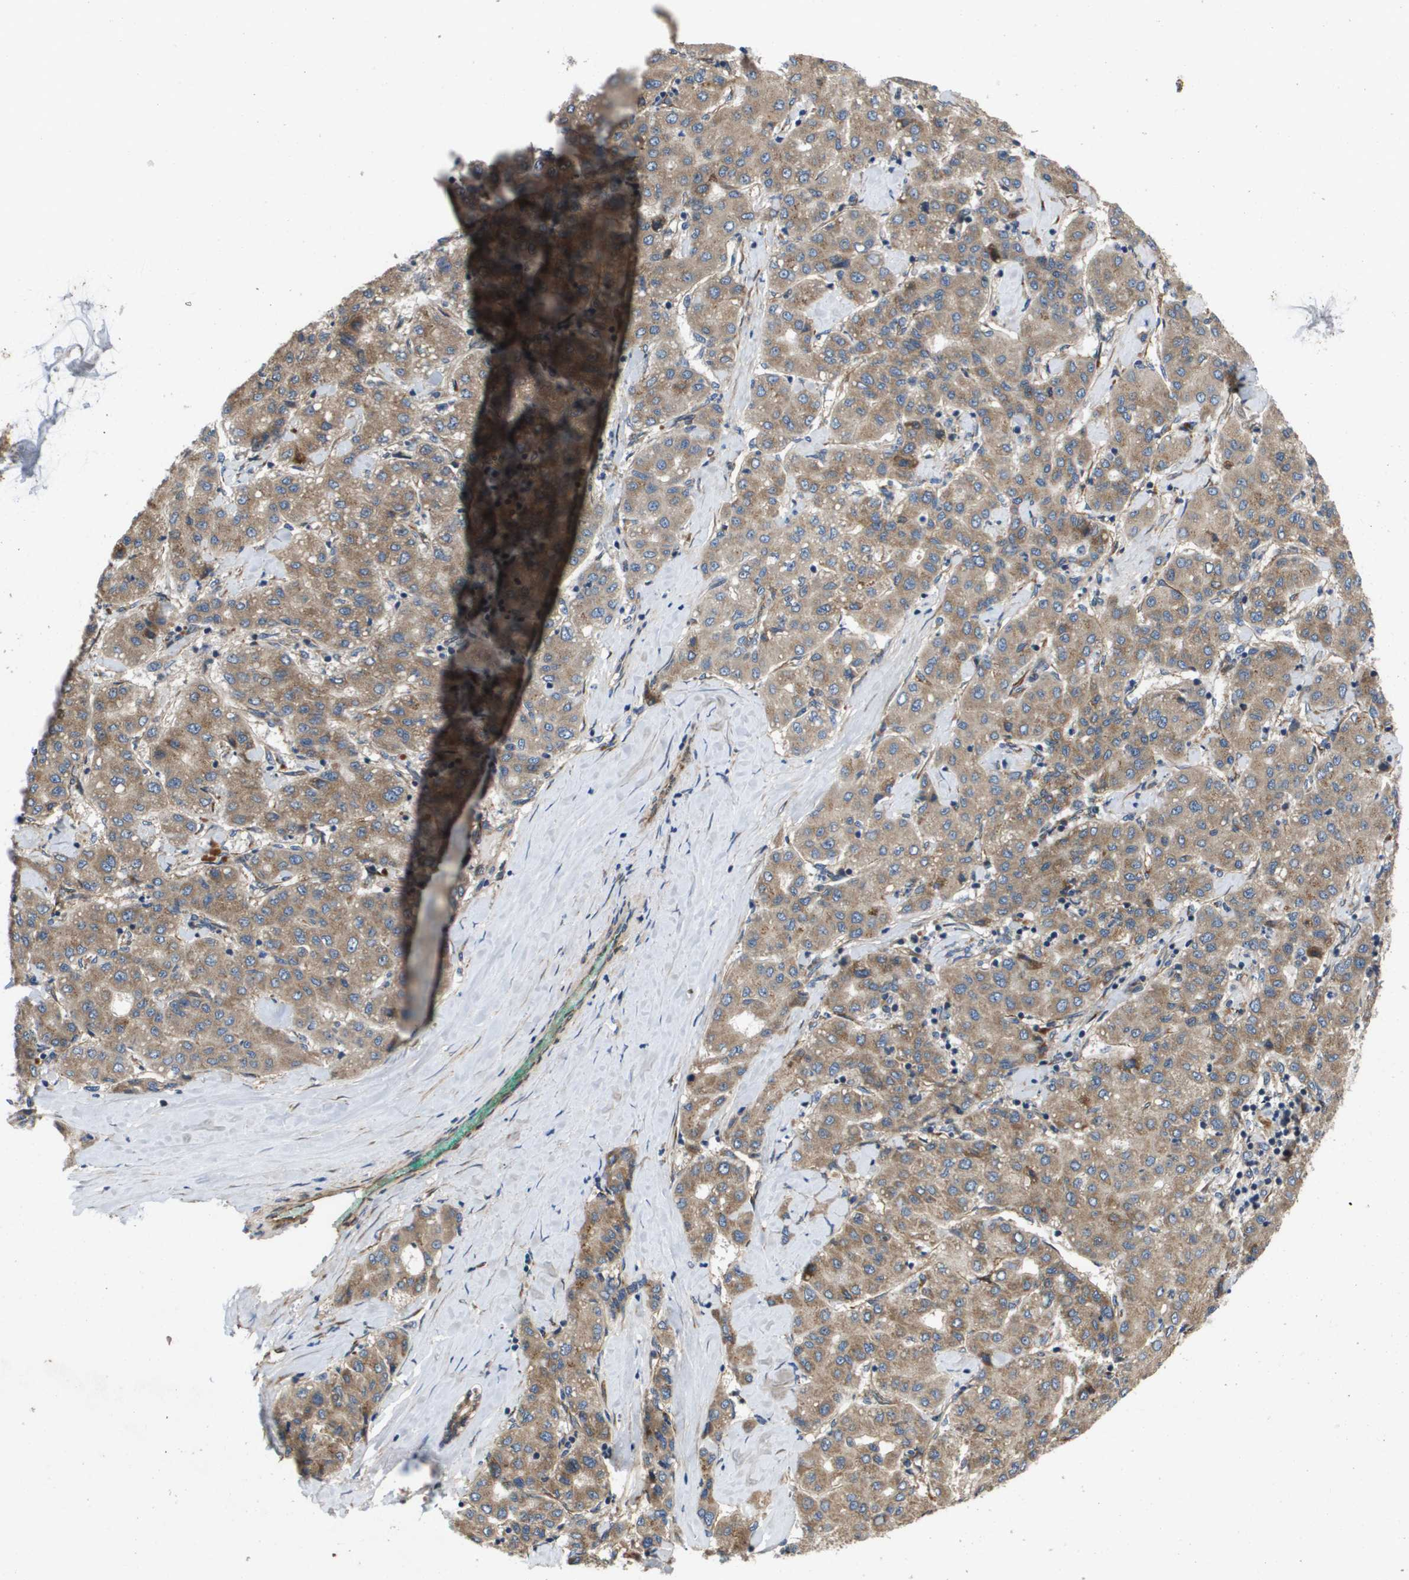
{"staining": {"intensity": "moderate", "quantity": ">75%", "location": "cytoplasmic/membranous"}, "tissue": "liver cancer", "cell_type": "Tumor cells", "image_type": "cancer", "snomed": [{"axis": "morphology", "description": "Carcinoma, Hepatocellular, NOS"}, {"axis": "topography", "description": "Liver"}], "caption": "Immunohistochemical staining of human liver cancer (hepatocellular carcinoma) reveals medium levels of moderate cytoplasmic/membranous protein expression in about >75% of tumor cells.", "gene": "ENTPD2", "patient": {"sex": "male", "age": 65}}